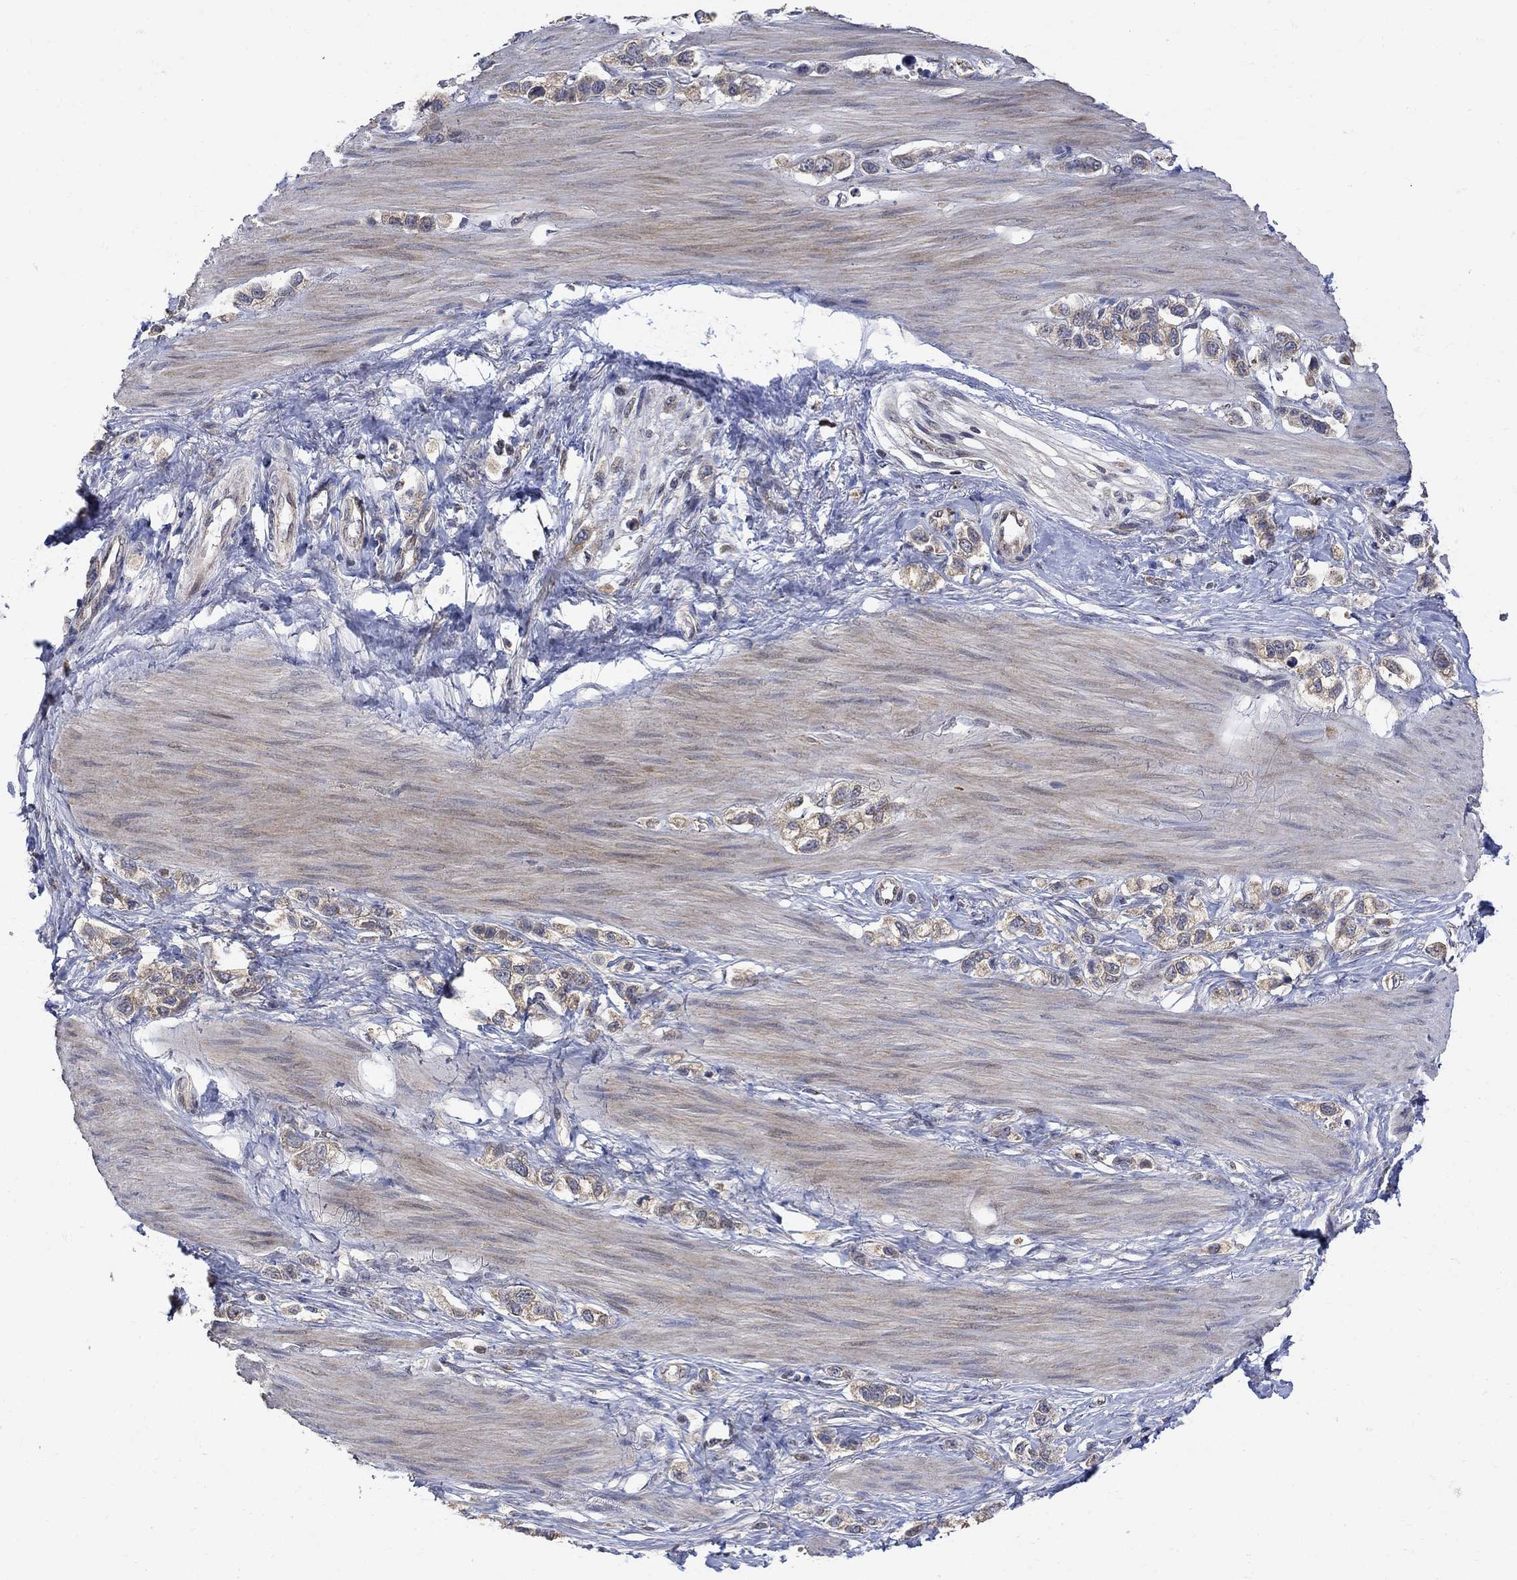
{"staining": {"intensity": "weak", "quantity": "25%-75%", "location": "cytoplasmic/membranous"}, "tissue": "stomach cancer", "cell_type": "Tumor cells", "image_type": "cancer", "snomed": [{"axis": "morphology", "description": "Normal tissue, NOS"}, {"axis": "morphology", "description": "Adenocarcinoma, NOS"}, {"axis": "morphology", "description": "Adenocarcinoma, High grade"}, {"axis": "topography", "description": "Stomach, upper"}, {"axis": "topography", "description": "Stomach"}], "caption": "Stomach adenocarcinoma (high-grade) tissue exhibits weak cytoplasmic/membranous staining in approximately 25%-75% of tumor cells", "gene": "ANKRA2", "patient": {"sex": "female", "age": 65}}